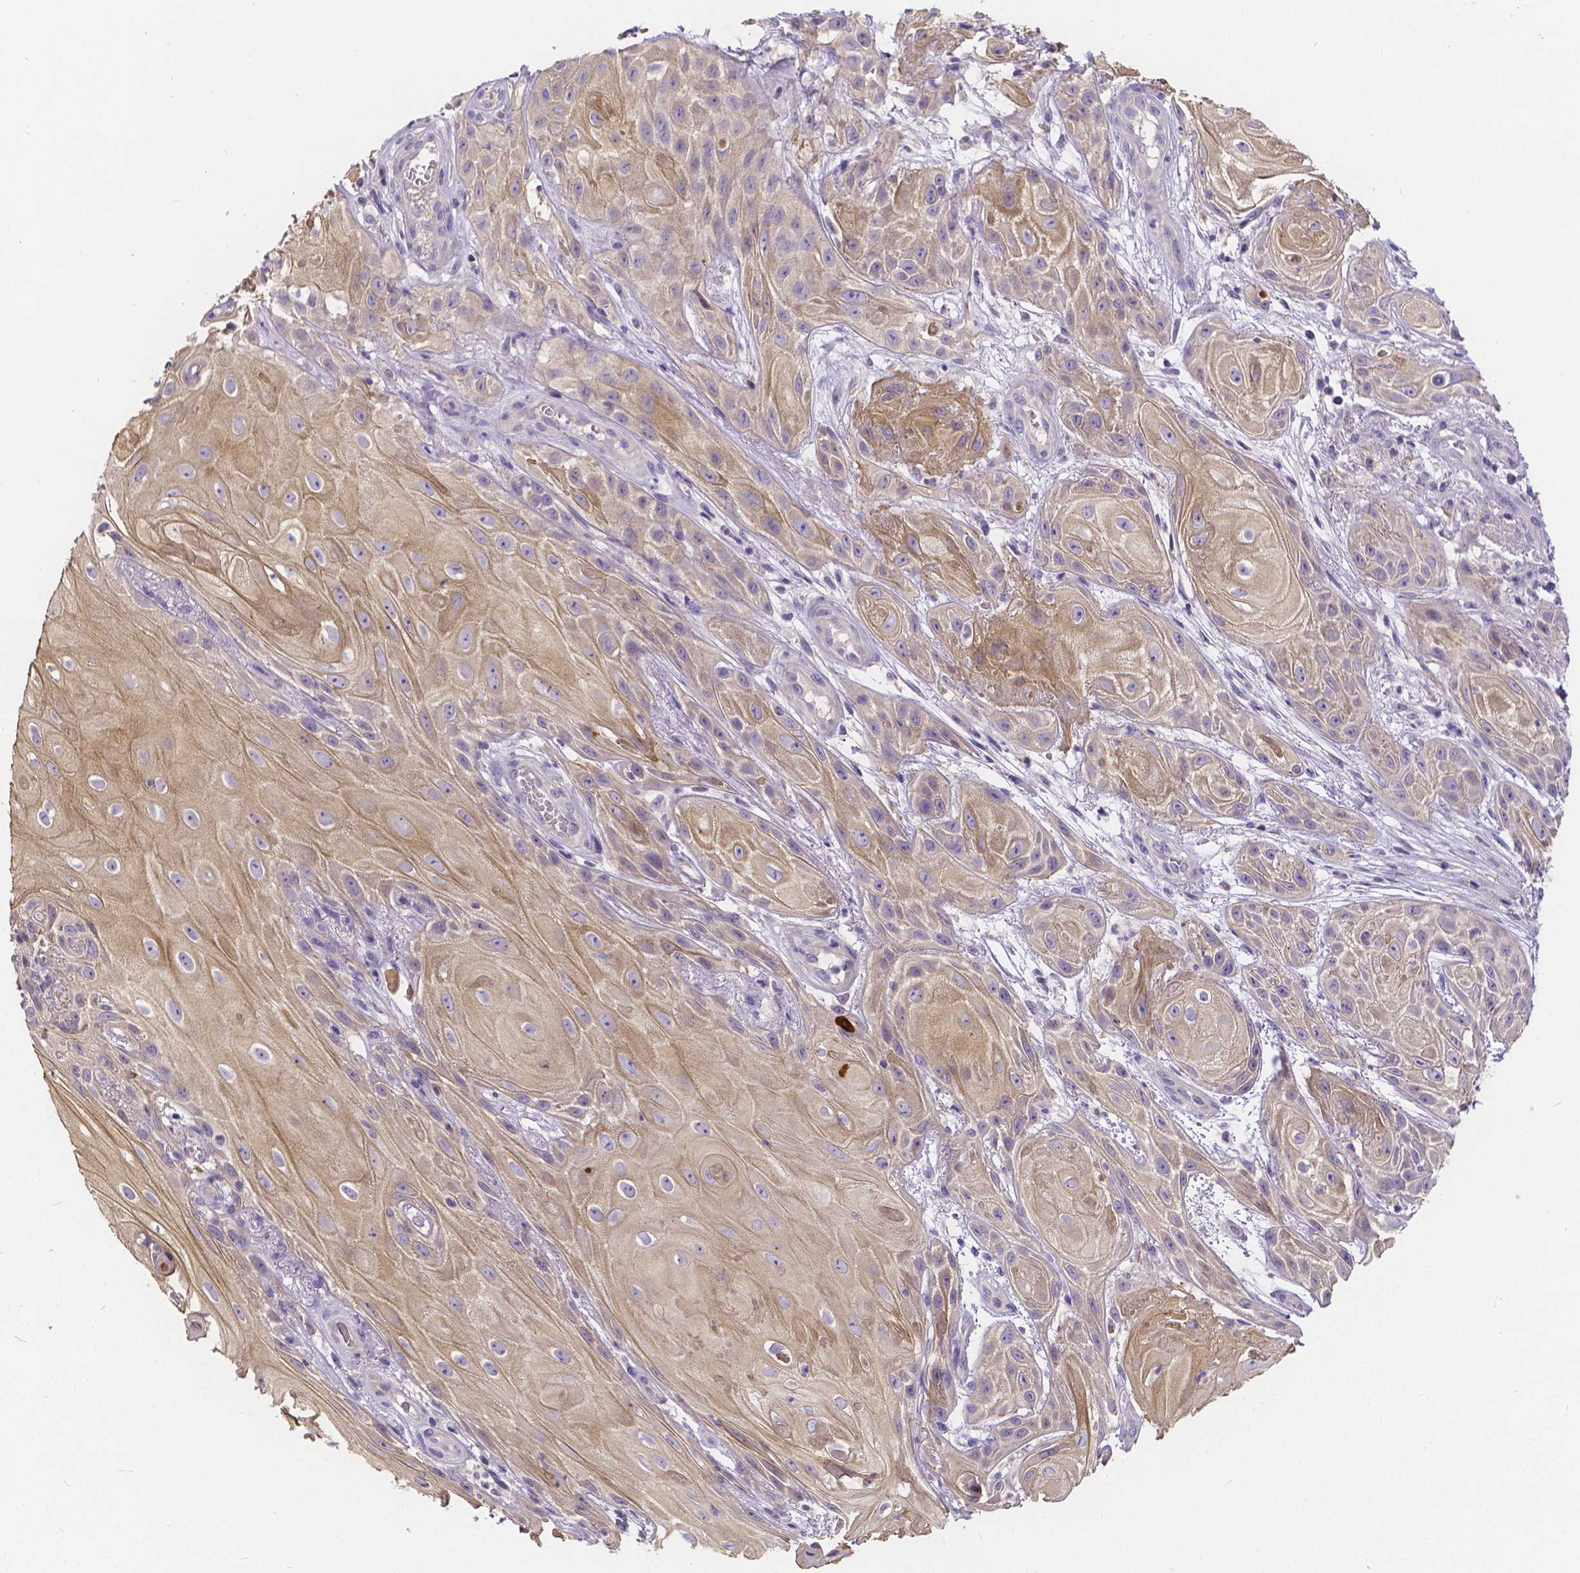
{"staining": {"intensity": "weak", "quantity": ">75%", "location": "cytoplasmic/membranous"}, "tissue": "skin cancer", "cell_type": "Tumor cells", "image_type": "cancer", "snomed": [{"axis": "morphology", "description": "Squamous cell carcinoma, NOS"}, {"axis": "topography", "description": "Skin"}], "caption": "Brown immunohistochemical staining in skin cancer exhibits weak cytoplasmic/membranous expression in approximately >75% of tumor cells.", "gene": "GLRB", "patient": {"sex": "male", "age": 62}}